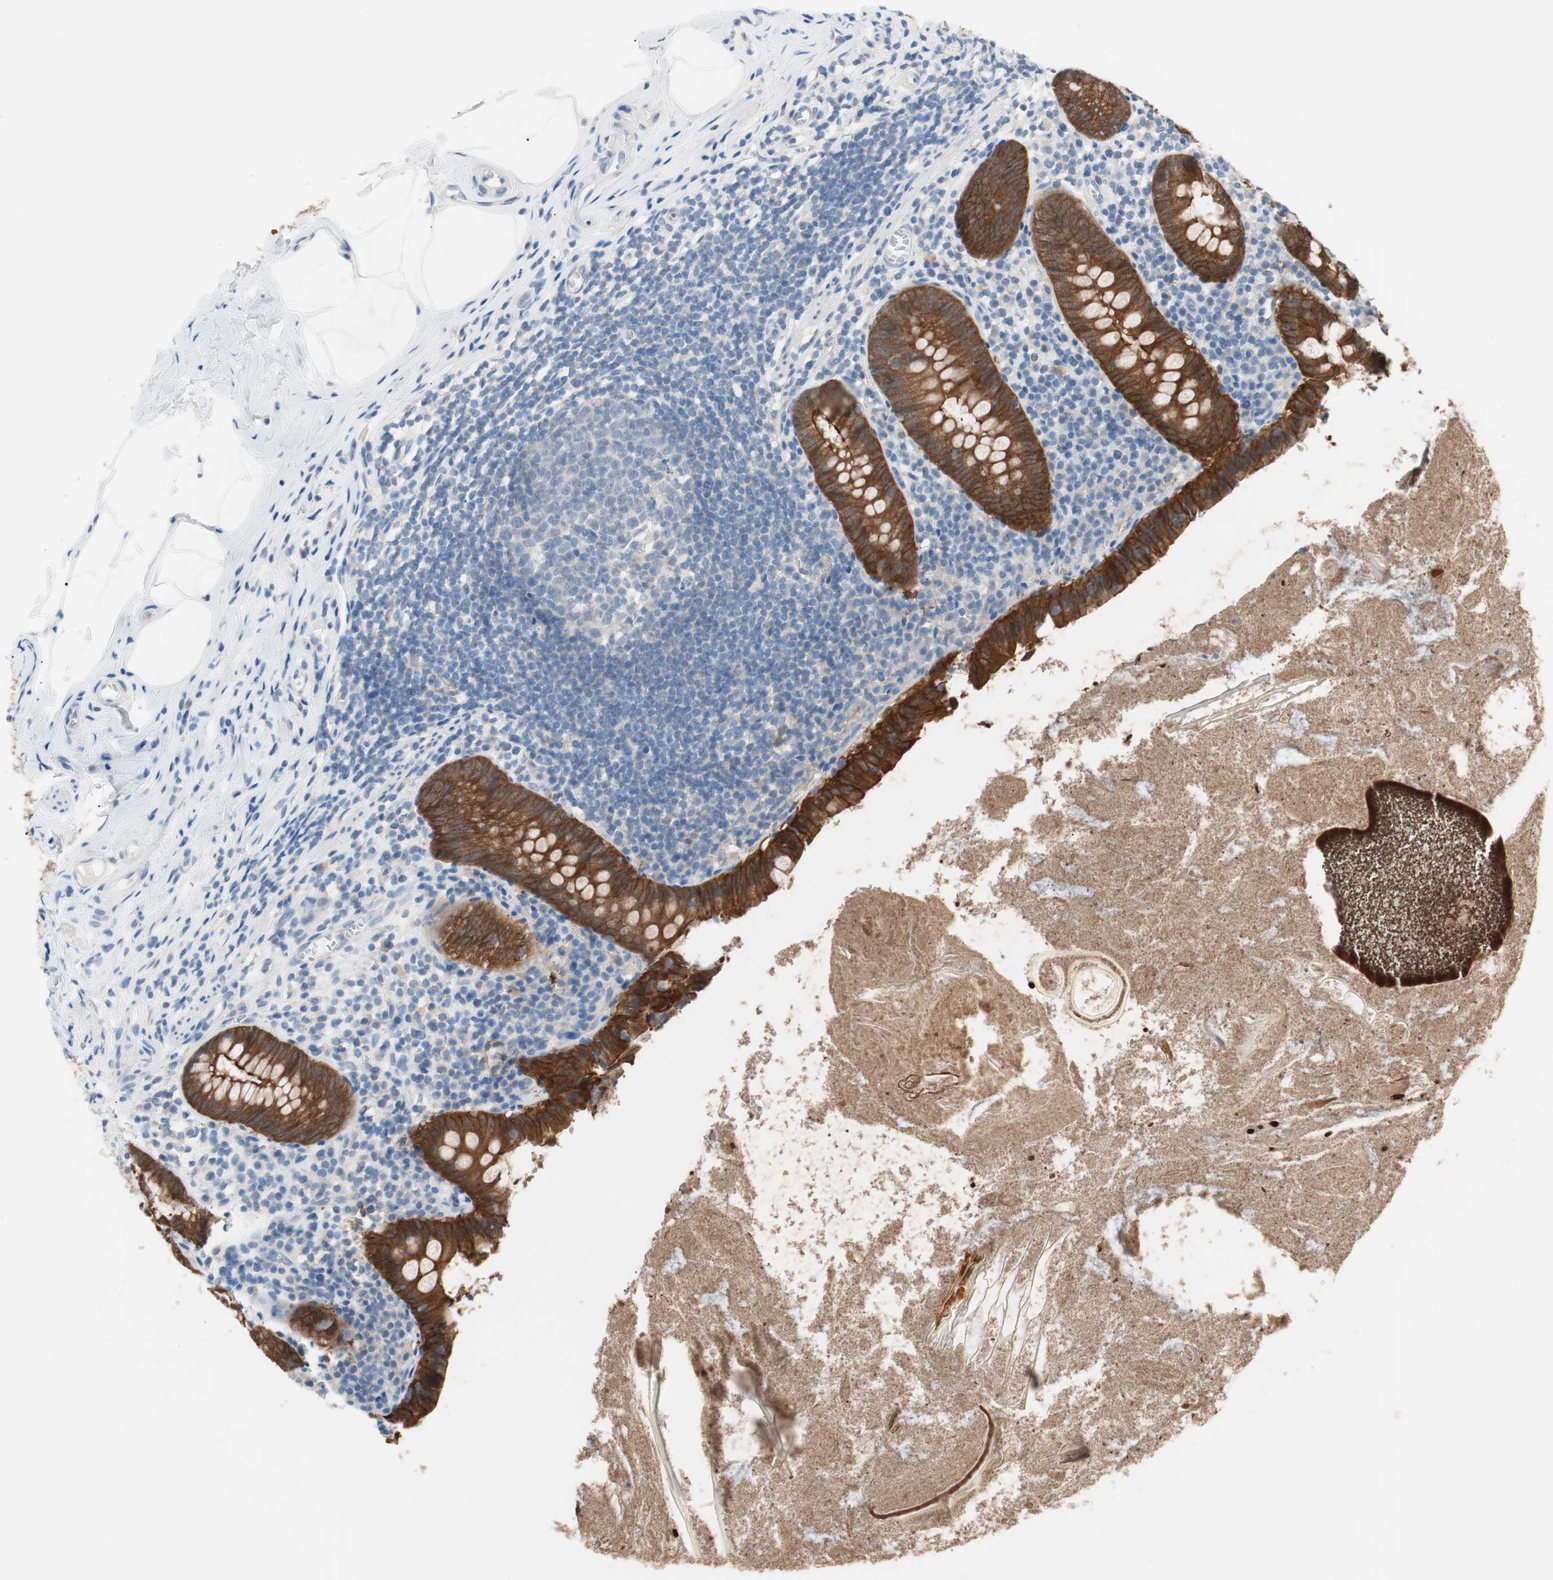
{"staining": {"intensity": "strong", "quantity": ">75%", "location": "cytoplasmic/membranous"}, "tissue": "appendix", "cell_type": "Glandular cells", "image_type": "normal", "snomed": [{"axis": "morphology", "description": "Normal tissue, NOS"}, {"axis": "topography", "description": "Appendix"}], "caption": "Protein expression analysis of normal appendix demonstrates strong cytoplasmic/membranous positivity in approximately >75% of glandular cells. The staining is performed using DAB brown chromogen to label protein expression. The nuclei are counter-stained blue using hematoxylin.", "gene": "VIL1", "patient": {"sex": "male", "age": 52}}